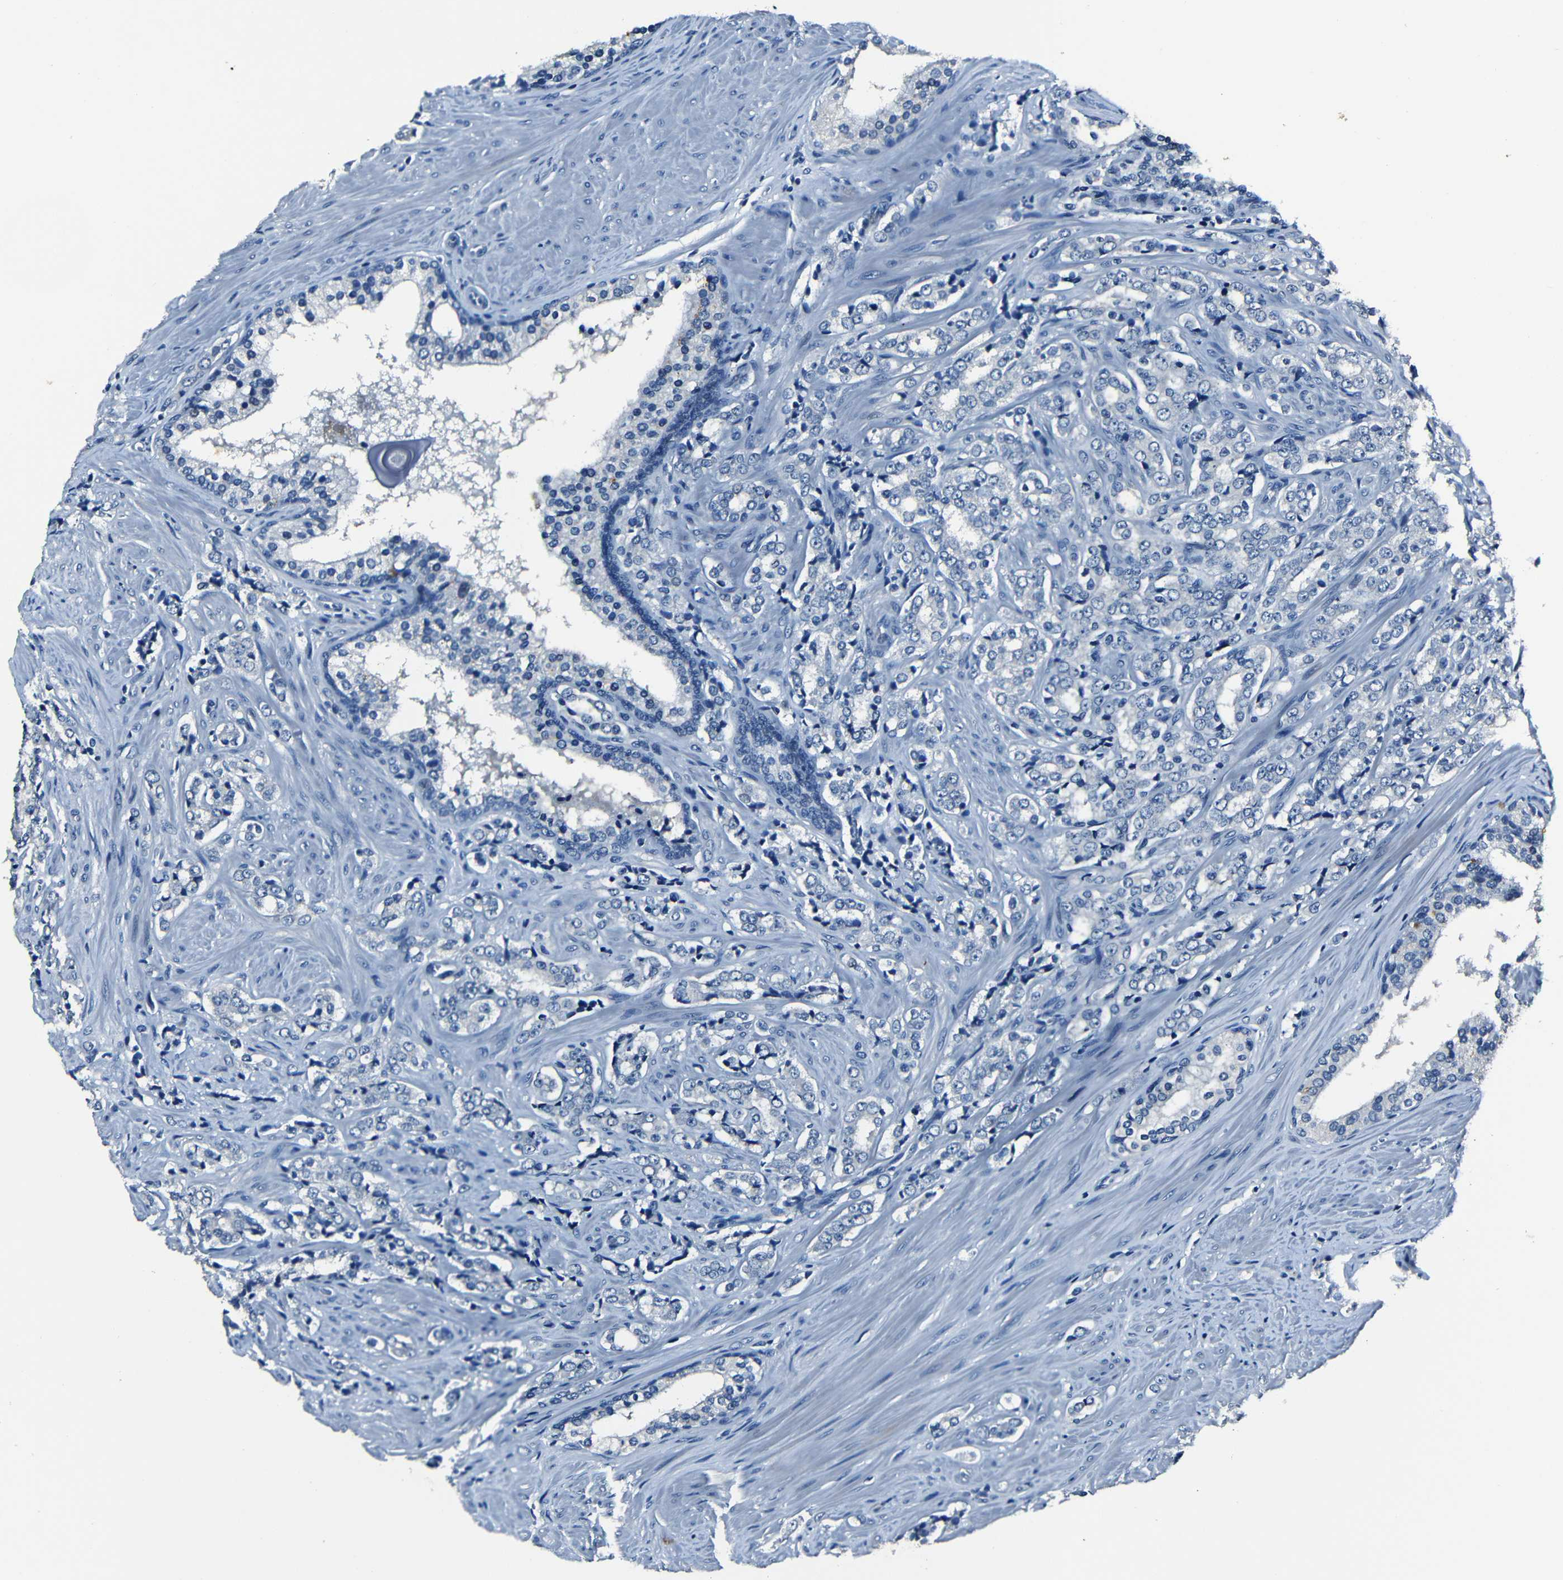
{"staining": {"intensity": "negative", "quantity": "none", "location": "none"}, "tissue": "prostate cancer", "cell_type": "Tumor cells", "image_type": "cancer", "snomed": [{"axis": "morphology", "description": "Adenocarcinoma, Low grade"}, {"axis": "topography", "description": "Prostate"}], "caption": "DAB immunohistochemical staining of human prostate cancer (low-grade adenocarcinoma) demonstrates no significant expression in tumor cells.", "gene": "NCMAP", "patient": {"sex": "male", "age": 60}}